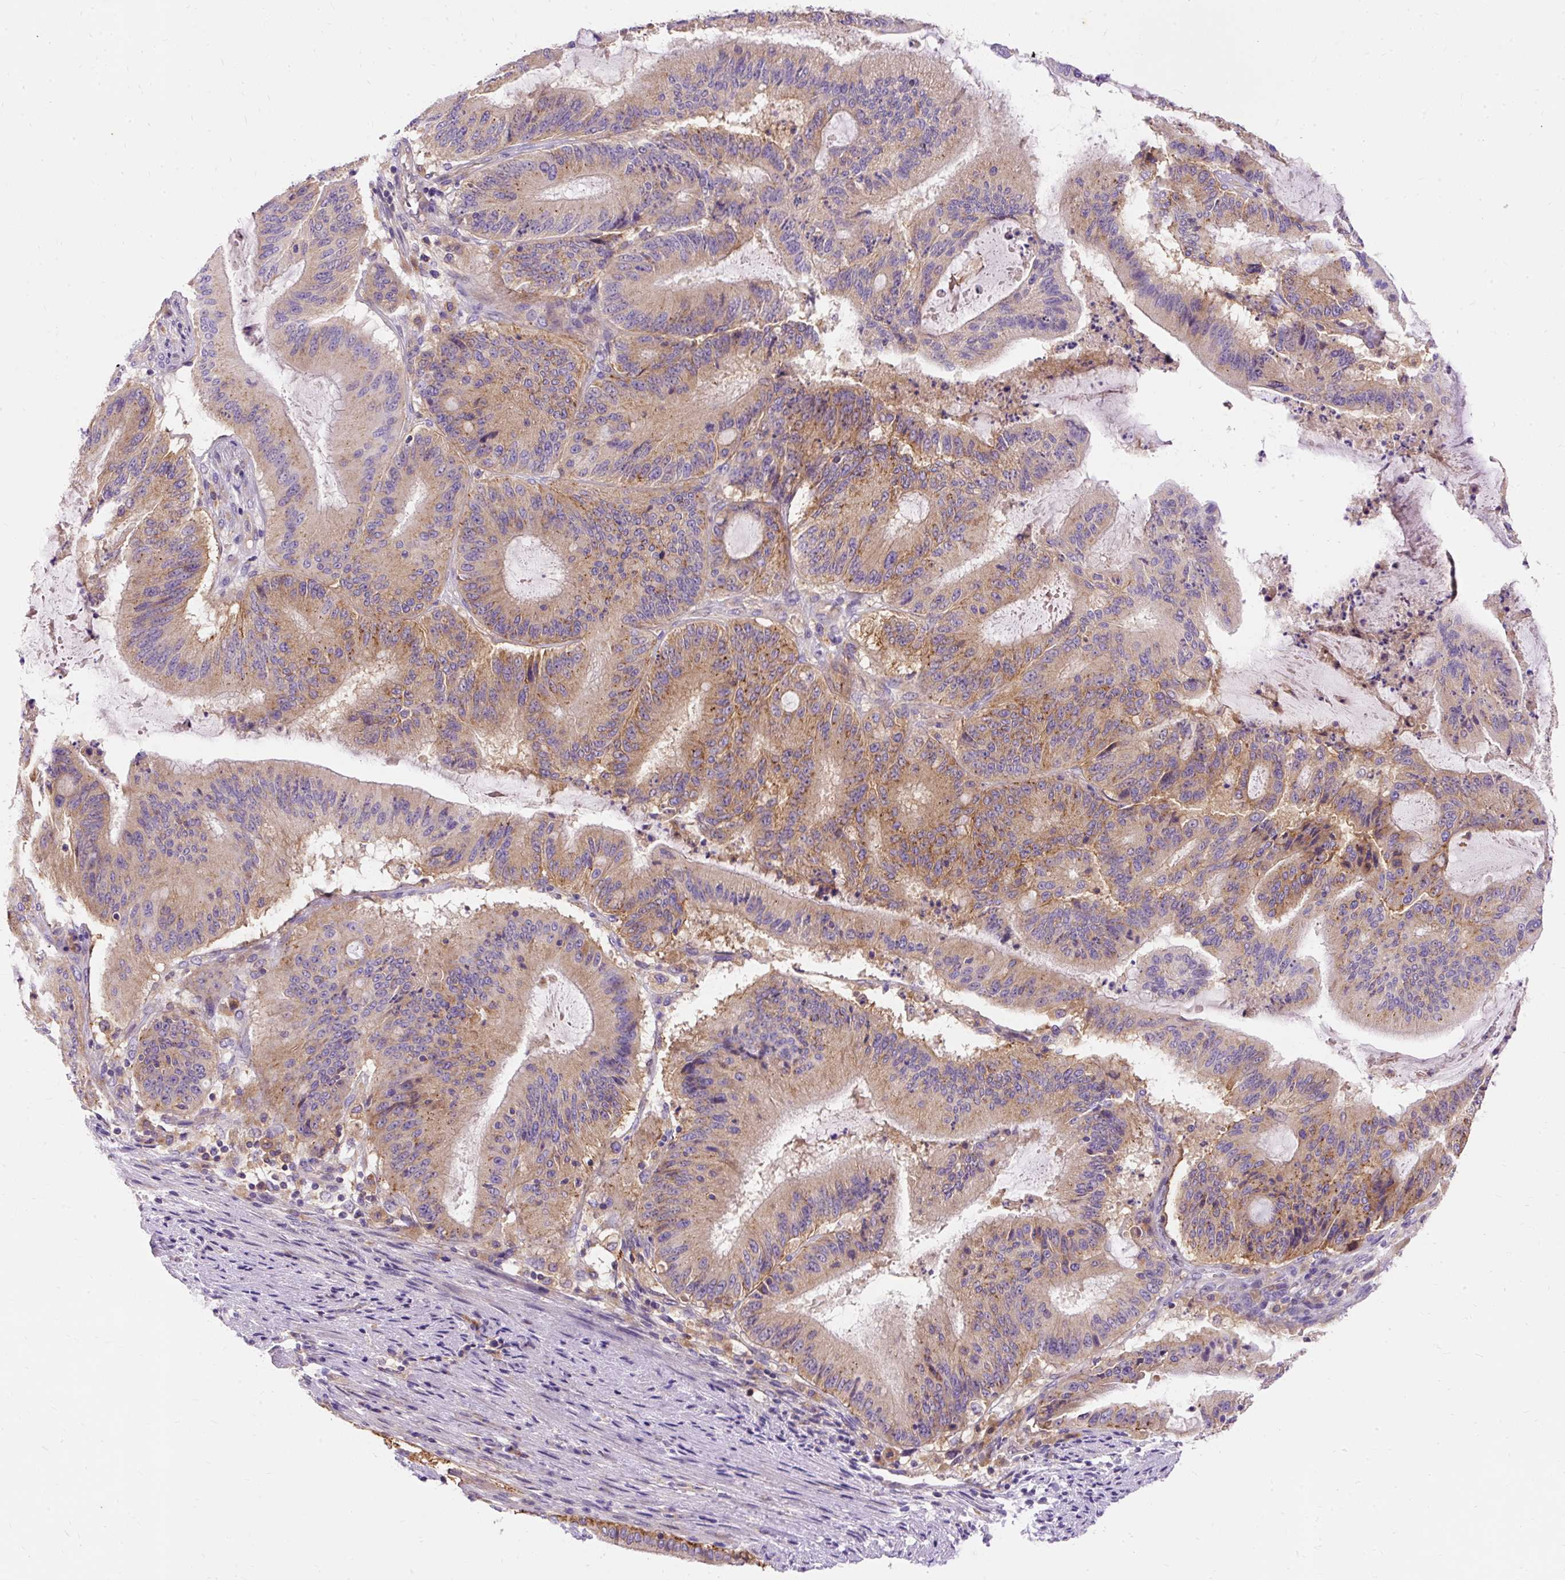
{"staining": {"intensity": "moderate", "quantity": "25%-75%", "location": "cytoplasmic/membranous"}, "tissue": "liver cancer", "cell_type": "Tumor cells", "image_type": "cancer", "snomed": [{"axis": "morphology", "description": "Normal tissue, NOS"}, {"axis": "morphology", "description": "Cholangiocarcinoma"}, {"axis": "topography", "description": "Liver"}, {"axis": "topography", "description": "Peripheral nerve tissue"}], "caption": "Immunohistochemical staining of human liver cancer demonstrates medium levels of moderate cytoplasmic/membranous staining in approximately 25%-75% of tumor cells.", "gene": "OR4K15", "patient": {"sex": "female", "age": 73}}